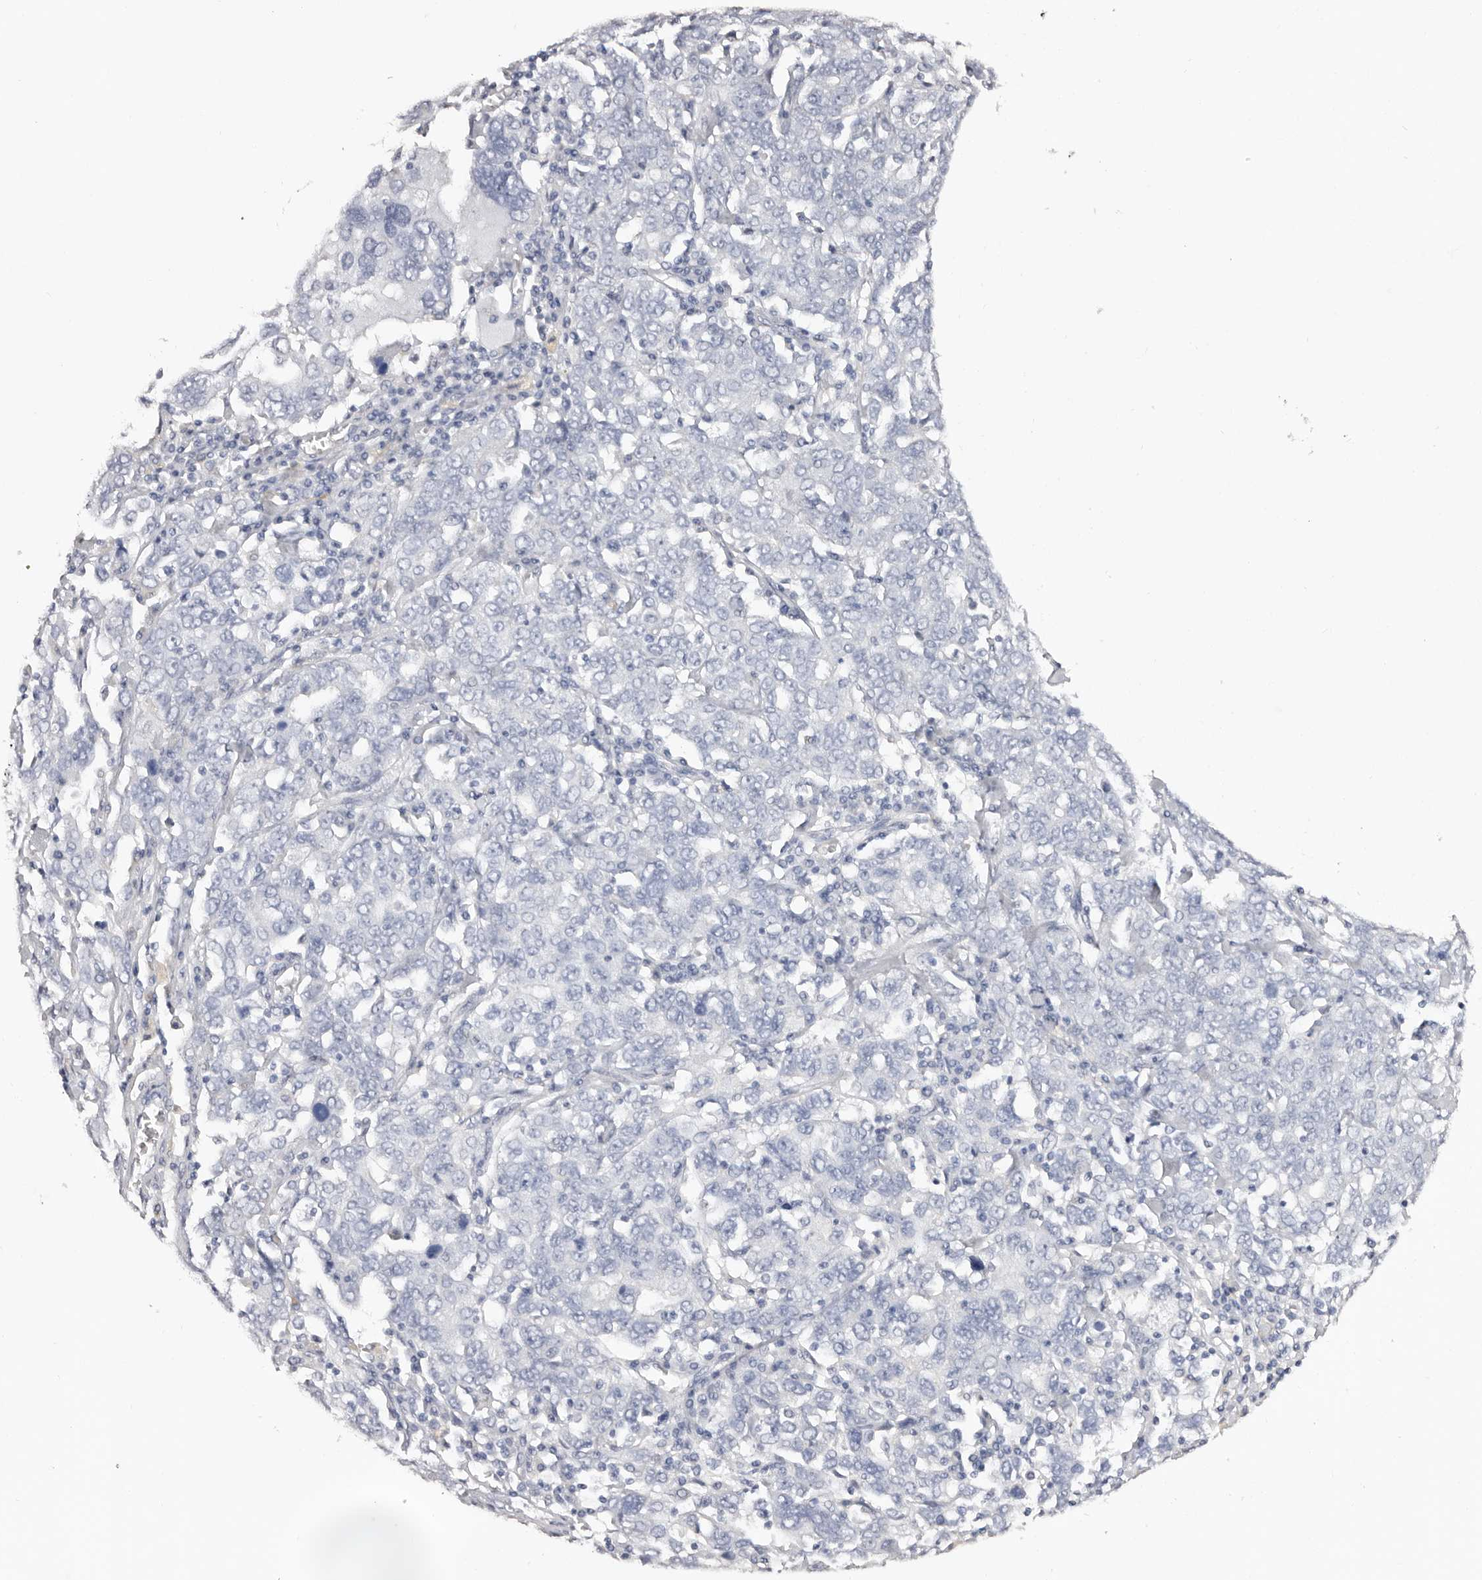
{"staining": {"intensity": "negative", "quantity": "none", "location": "none"}, "tissue": "ovarian cancer", "cell_type": "Tumor cells", "image_type": "cancer", "snomed": [{"axis": "morphology", "description": "Carcinoma, endometroid"}, {"axis": "topography", "description": "Ovary"}], "caption": "Tumor cells show no significant protein expression in endometroid carcinoma (ovarian).", "gene": "AKNAD1", "patient": {"sex": "female", "age": 62}}